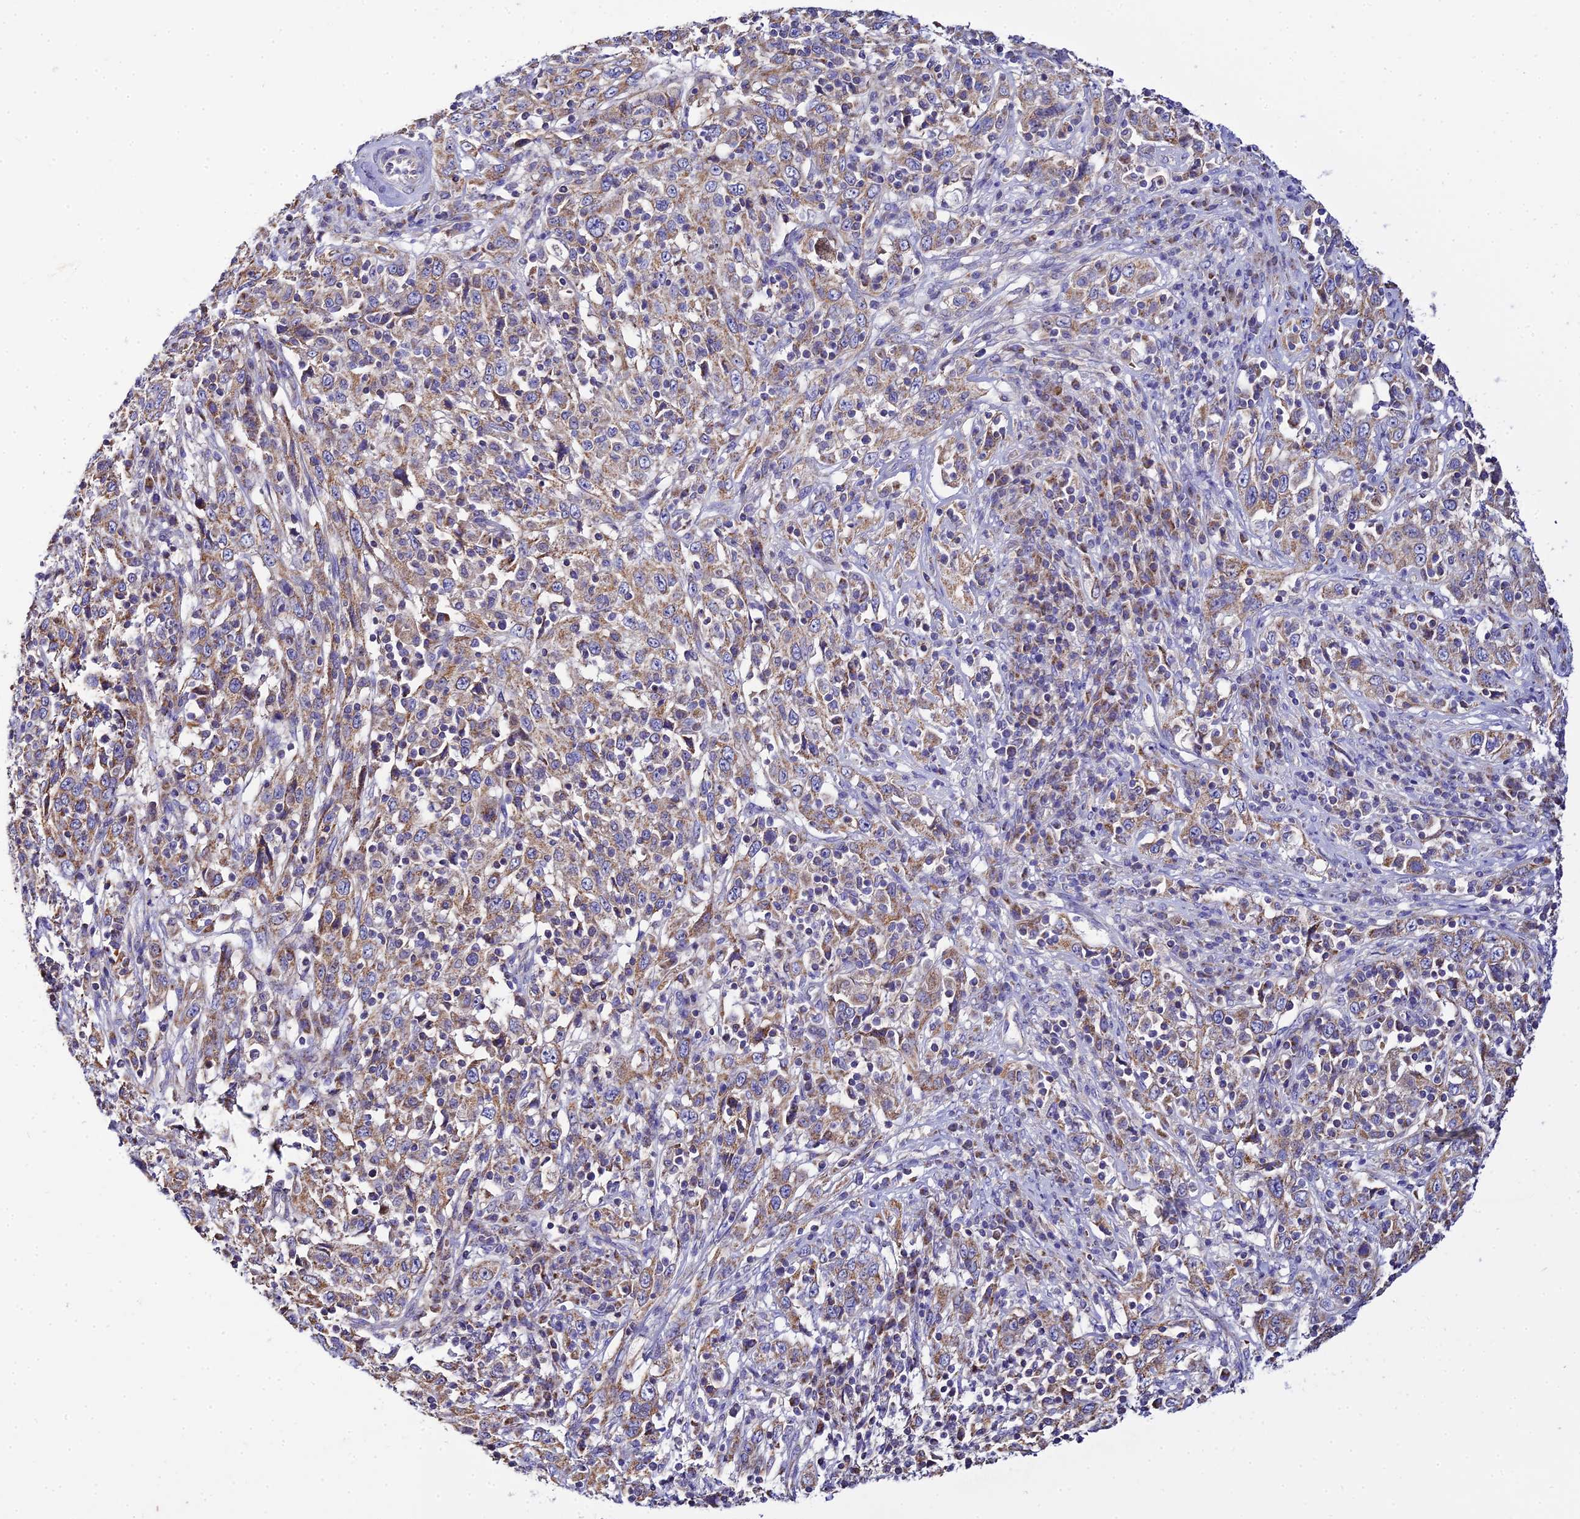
{"staining": {"intensity": "moderate", "quantity": ">75%", "location": "cytoplasmic/membranous"}, "tissue": "cervical cancer", "cell_type": "Tumor cells", "image_type": "cancer", "snomed": [{"axis": "morphology", "description": "Squamous cell carcinoma, NOS"}, {"axis": "topography", "description": "Cervix"}], "caption": "IHC image of human cervical cancer stained for a protein (brown), which demonstrates medium levels of moderate cytoplasmic/membranous positivity in approximately >75% of tumor cells.", "gene": "TYW5", "patient": {"sex": "female", "age": 46}}